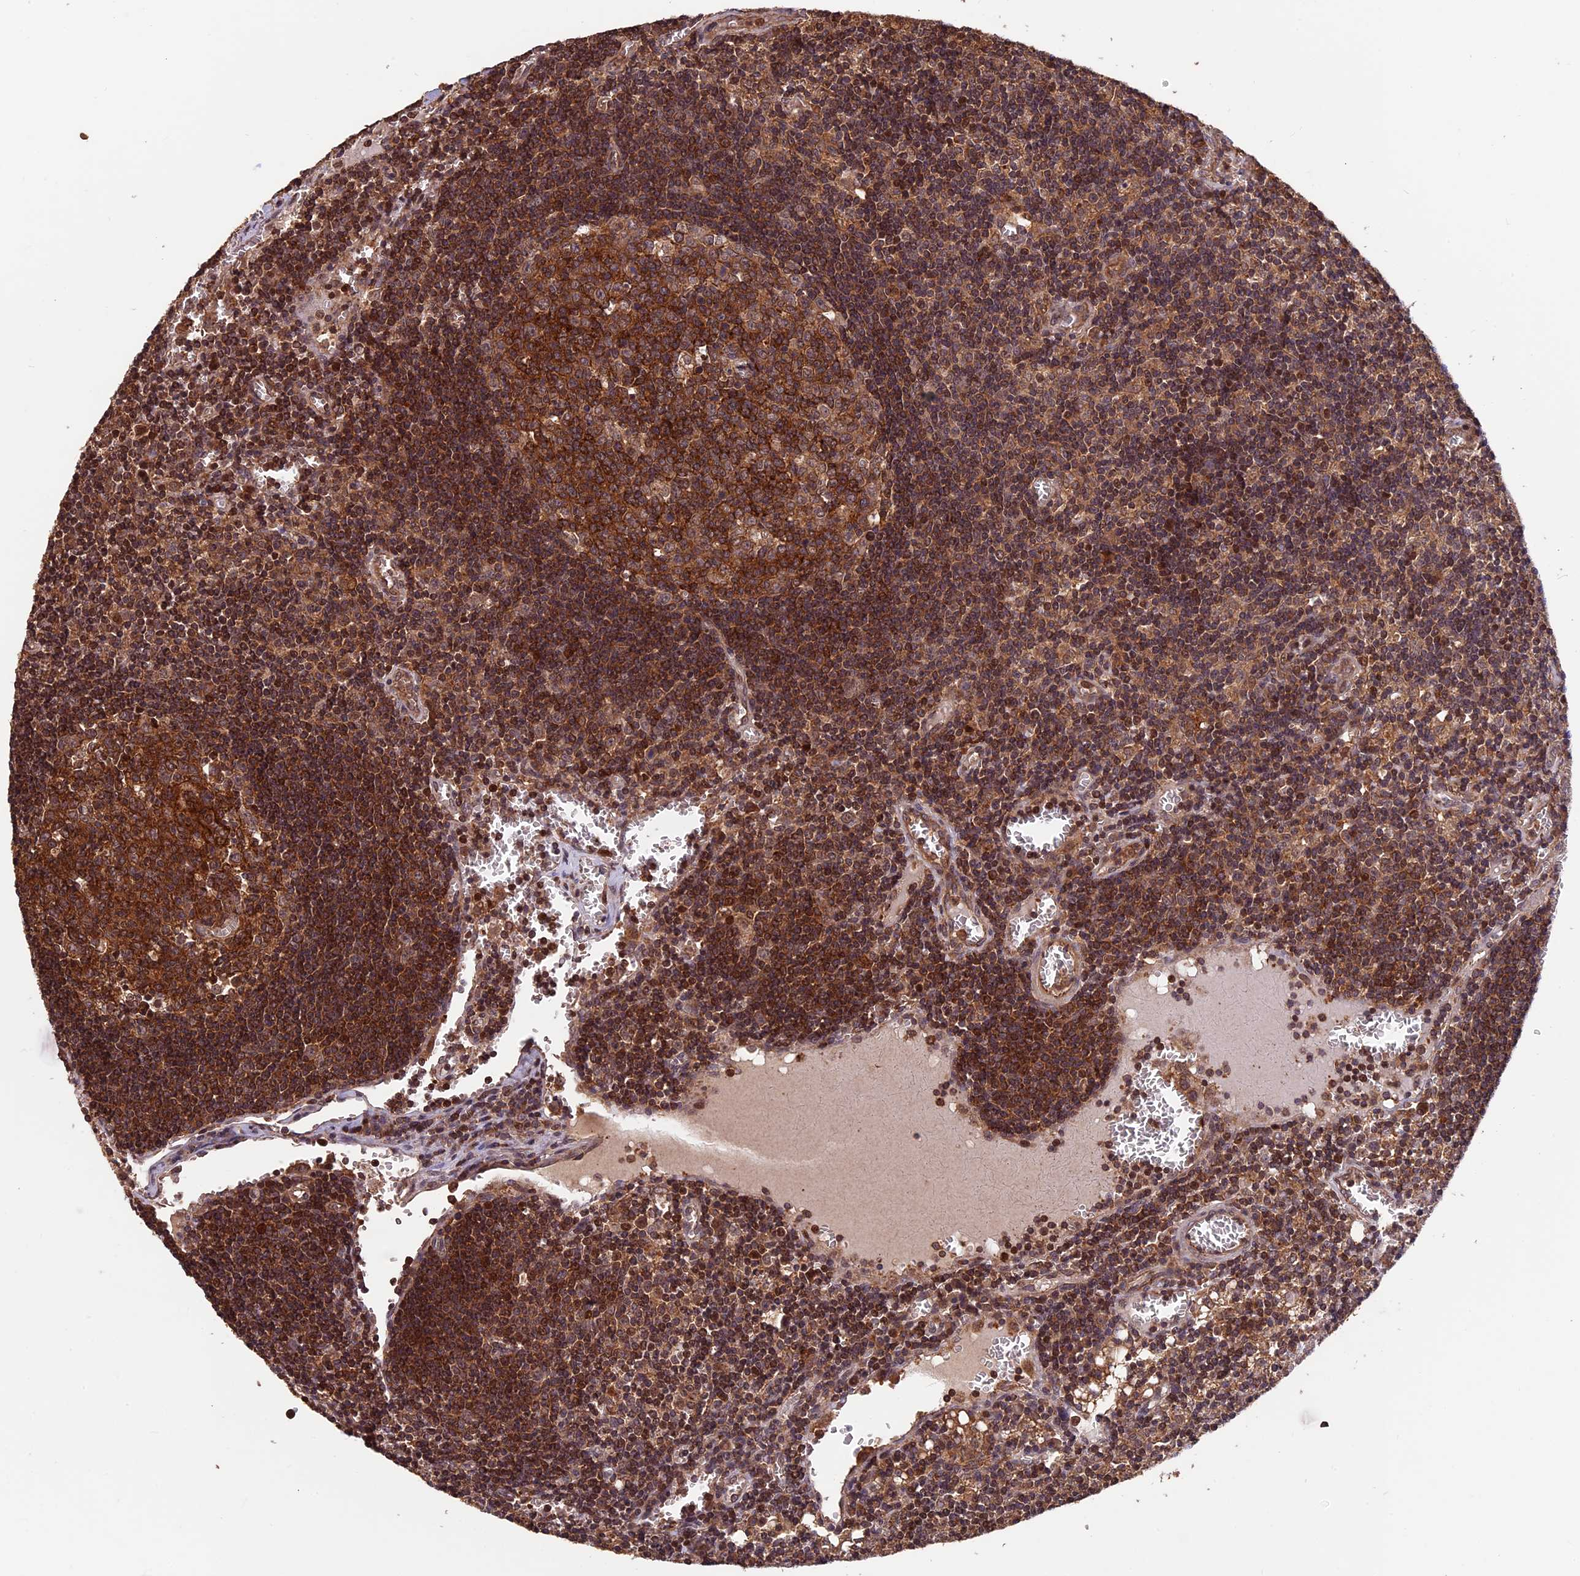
{"staining": {"intensity": "strong", "quantity": ">75%", "location": "cytoplasmic/membranous"}, "tissue": "lymph node", "cell_type": "Germinal center cells", "image_type": "normal", "snomed": [{"axis": "morphology", "description": "Normal tissue, NOS"}, {"axis": "topography", "description": "Lymph node"}], "caption": "Protein positivity by immunohistochemistry (IHC) demonstrates strong cytoplasmic/membranous expression in about >75% of germinal center cells in benign lymph node. (Brightfield microscopy of DAB IHC at high magnification).", "gene": "PKD2L2", "patient": {"sex": "female", "age": 73}}